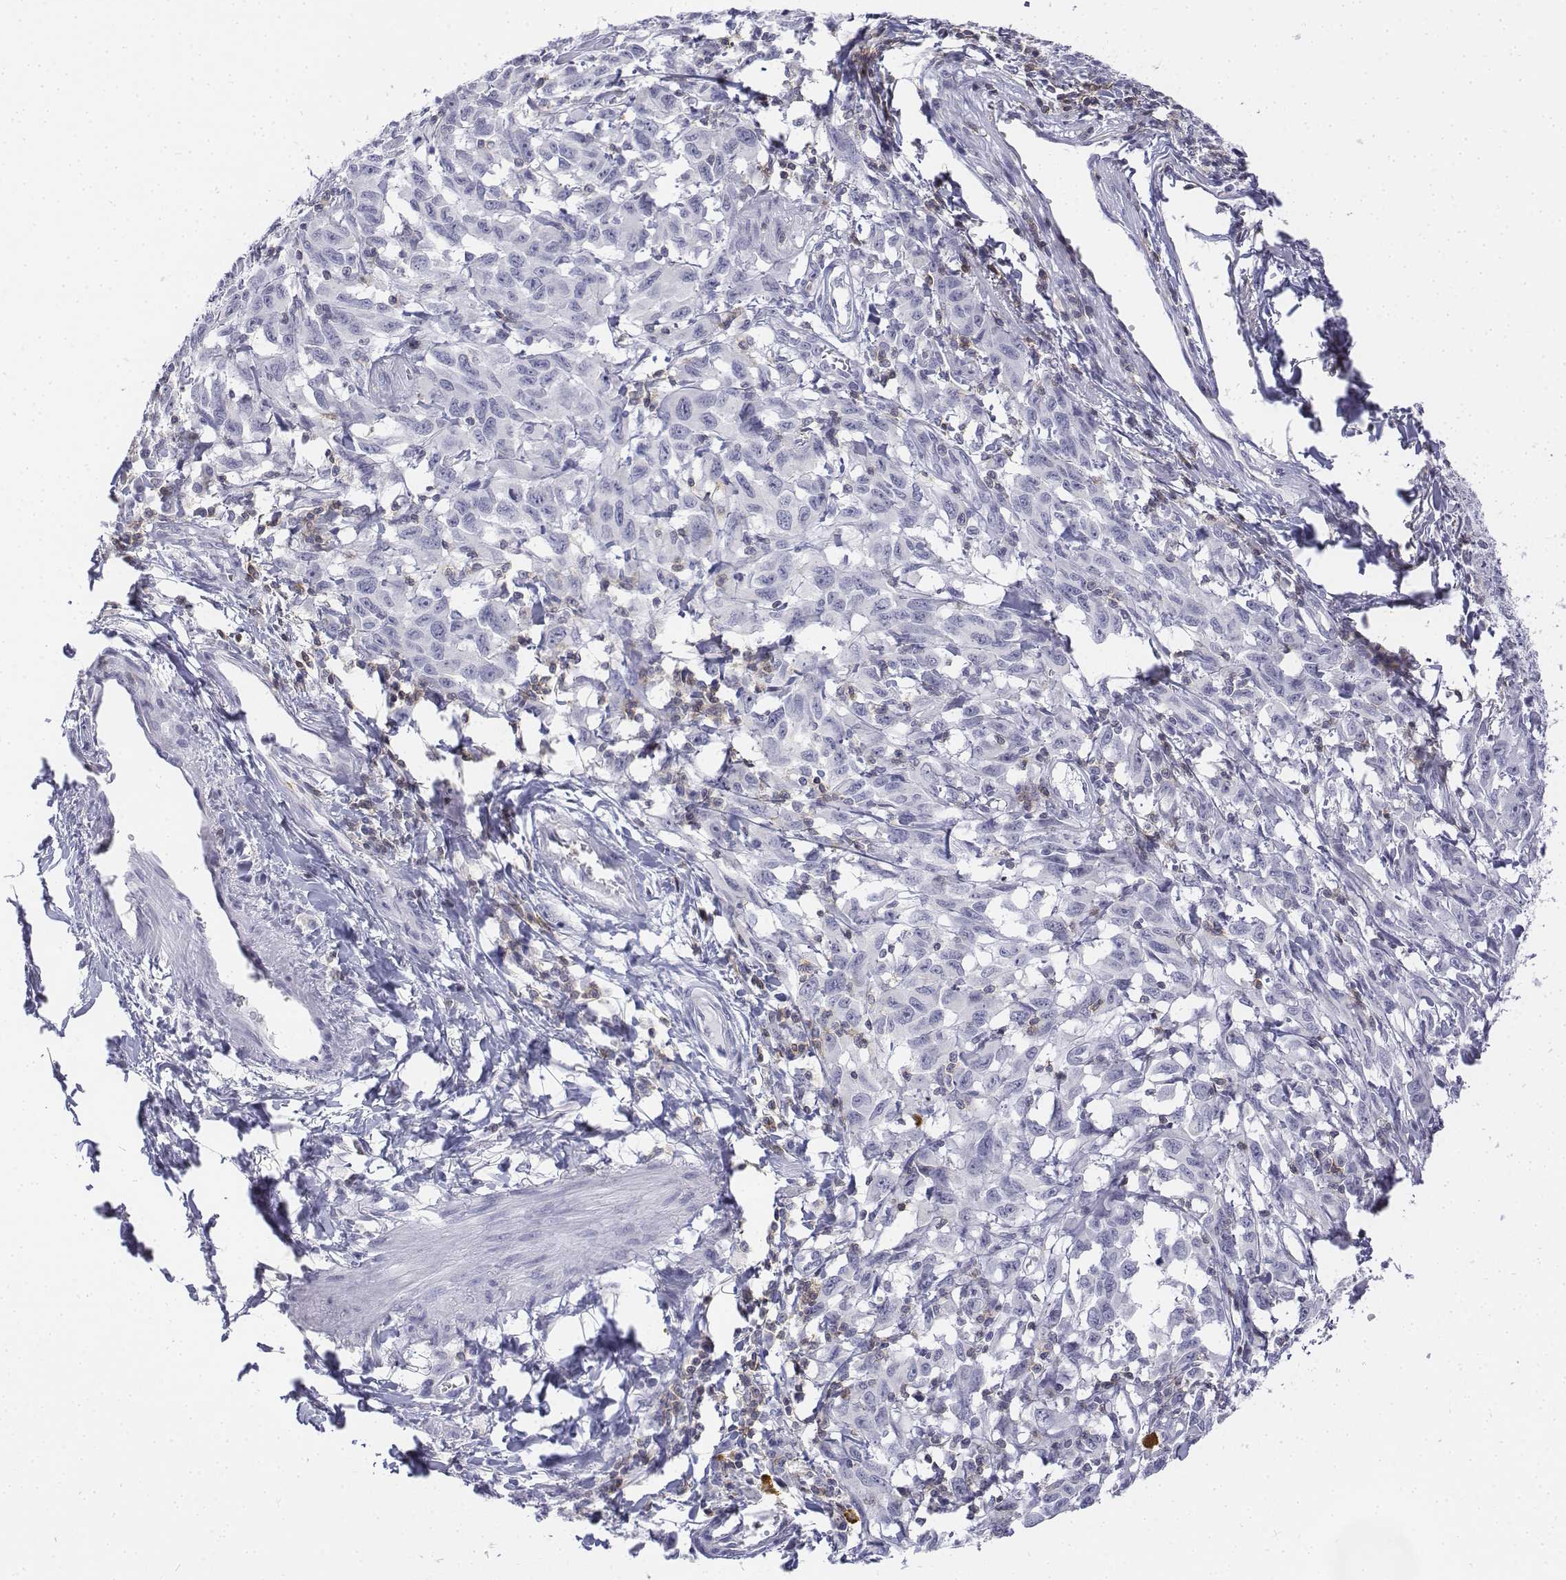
{"staining": {"intensity": "negative", "quantity": "none", "location": "none"}, "tissue": "melanoma", "cell_type": "Tumor cells", "image_type": "cancer", "snomed": [{"axis": "morphology", "description": "Malignant melanoma, NOS"}, {"axis": "topography", "description": "Vulva, labia, clitoris and Bartholin´s gland, NO"}], "caption": "A high-resolution histopathology image shows IHC staining of melanoma, which reveals no significant positivity in tumor cells. The staining is performed using DAB (3,3'-diaminobenzidine) brown chromogen with nuclei counter-stained in using hematoxylin.", "gene": "CD3E", "patient": {"sex": "female", "age": 75}}